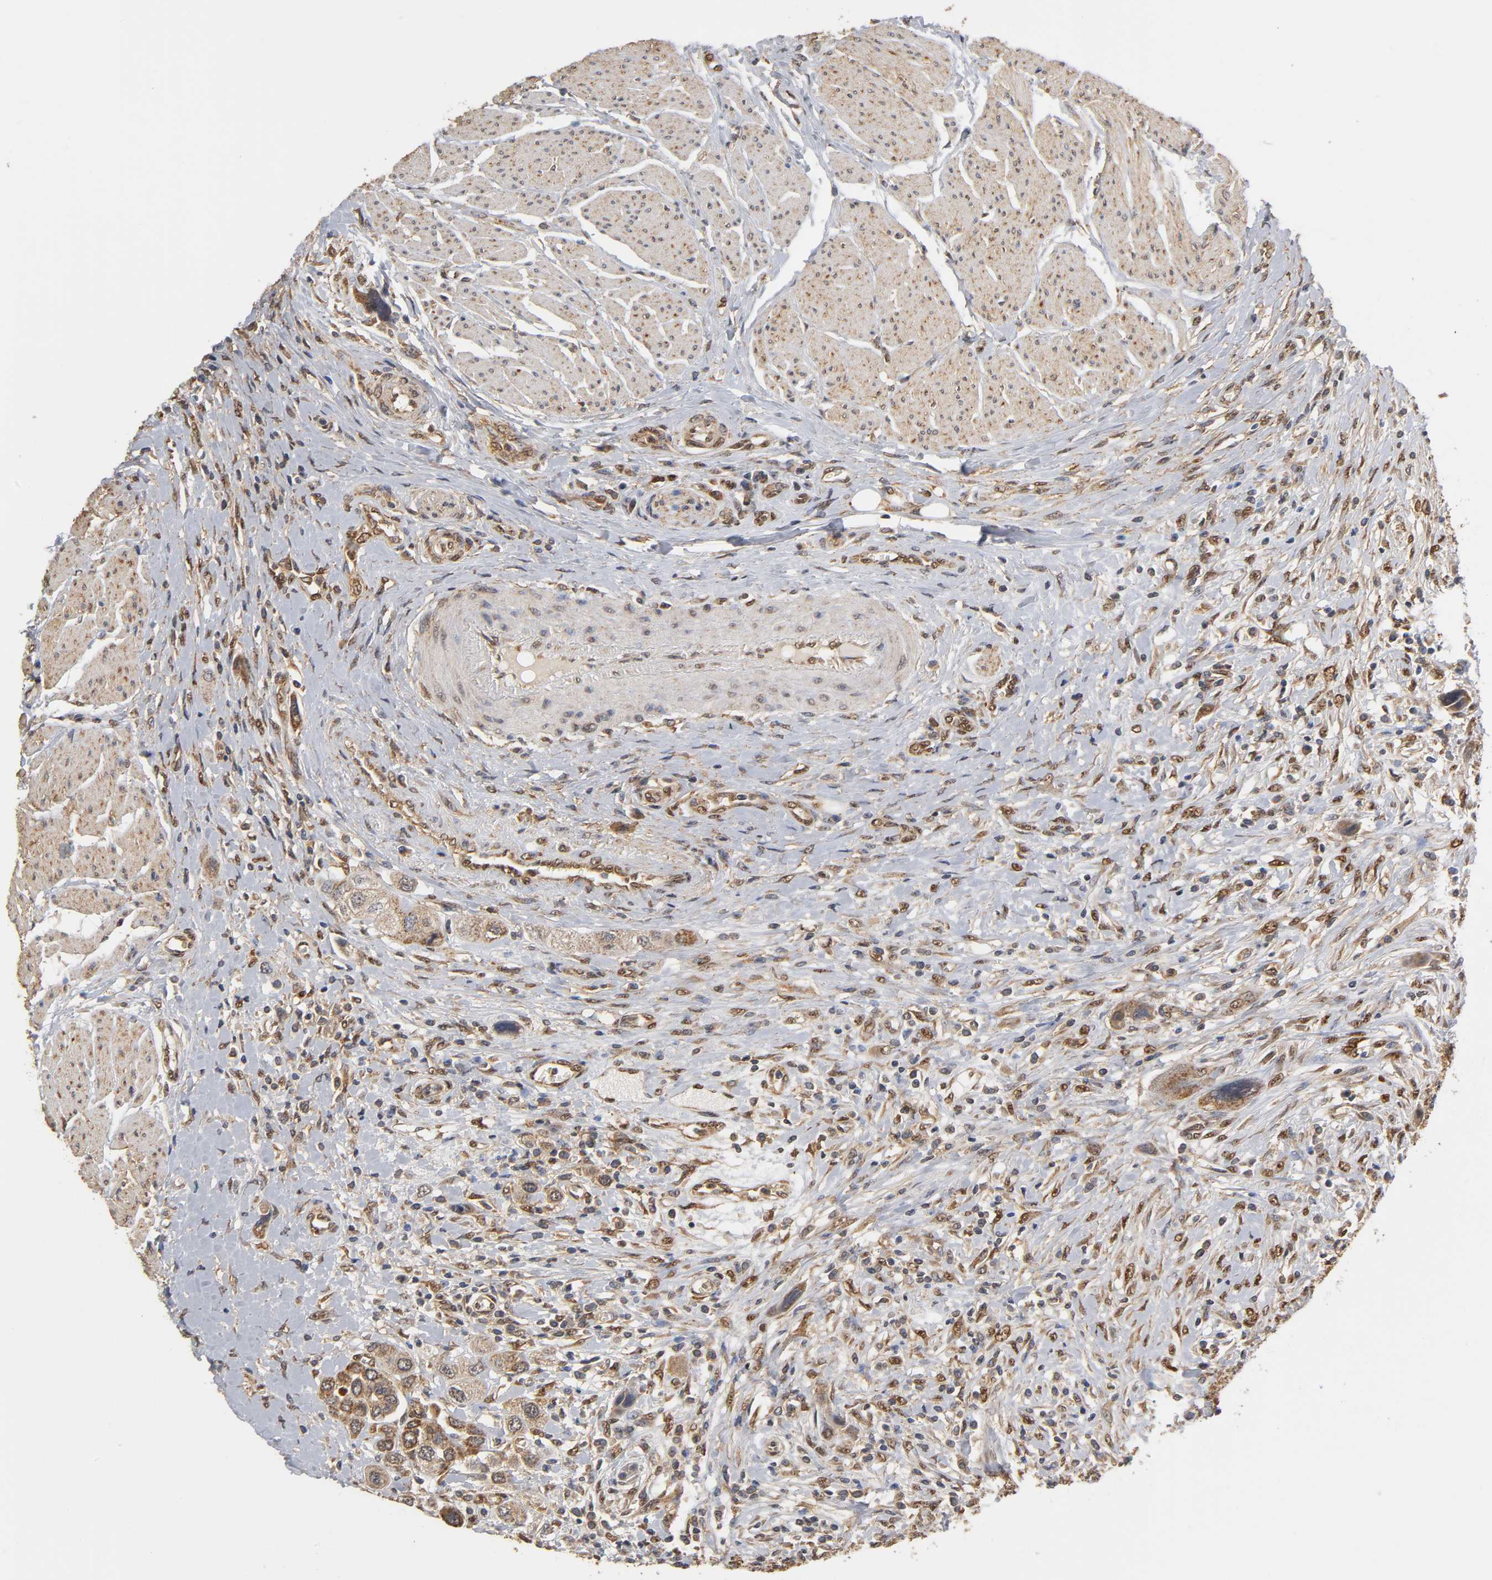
{"staining": {"intensity": "strong", "quantity": ">75%", "location": "cytoplasmic/membranous"}, "tissue": "urothelial cancer", "cell_type": "Tumor cells", "image_type": "cancer", "snomed": [{"axis": "morphology", "description": "Urothelial carcinoma, High grade"}, {"axis": "topography", "description": "Urinary bladder"}], "caption": "Tumor cells display strong cytoplasmic/membranous staining in about >75% of cells in urothelial carcinoma (high-grade). The protein of interest is stained brown, and the nuclei are stained in blue (DAB (3,3'-diaminobenzidine) IHC with brightfield microscopy, high magnification).", "gene": "PKN1", "patient": {"sex": "male", "age": 50}}